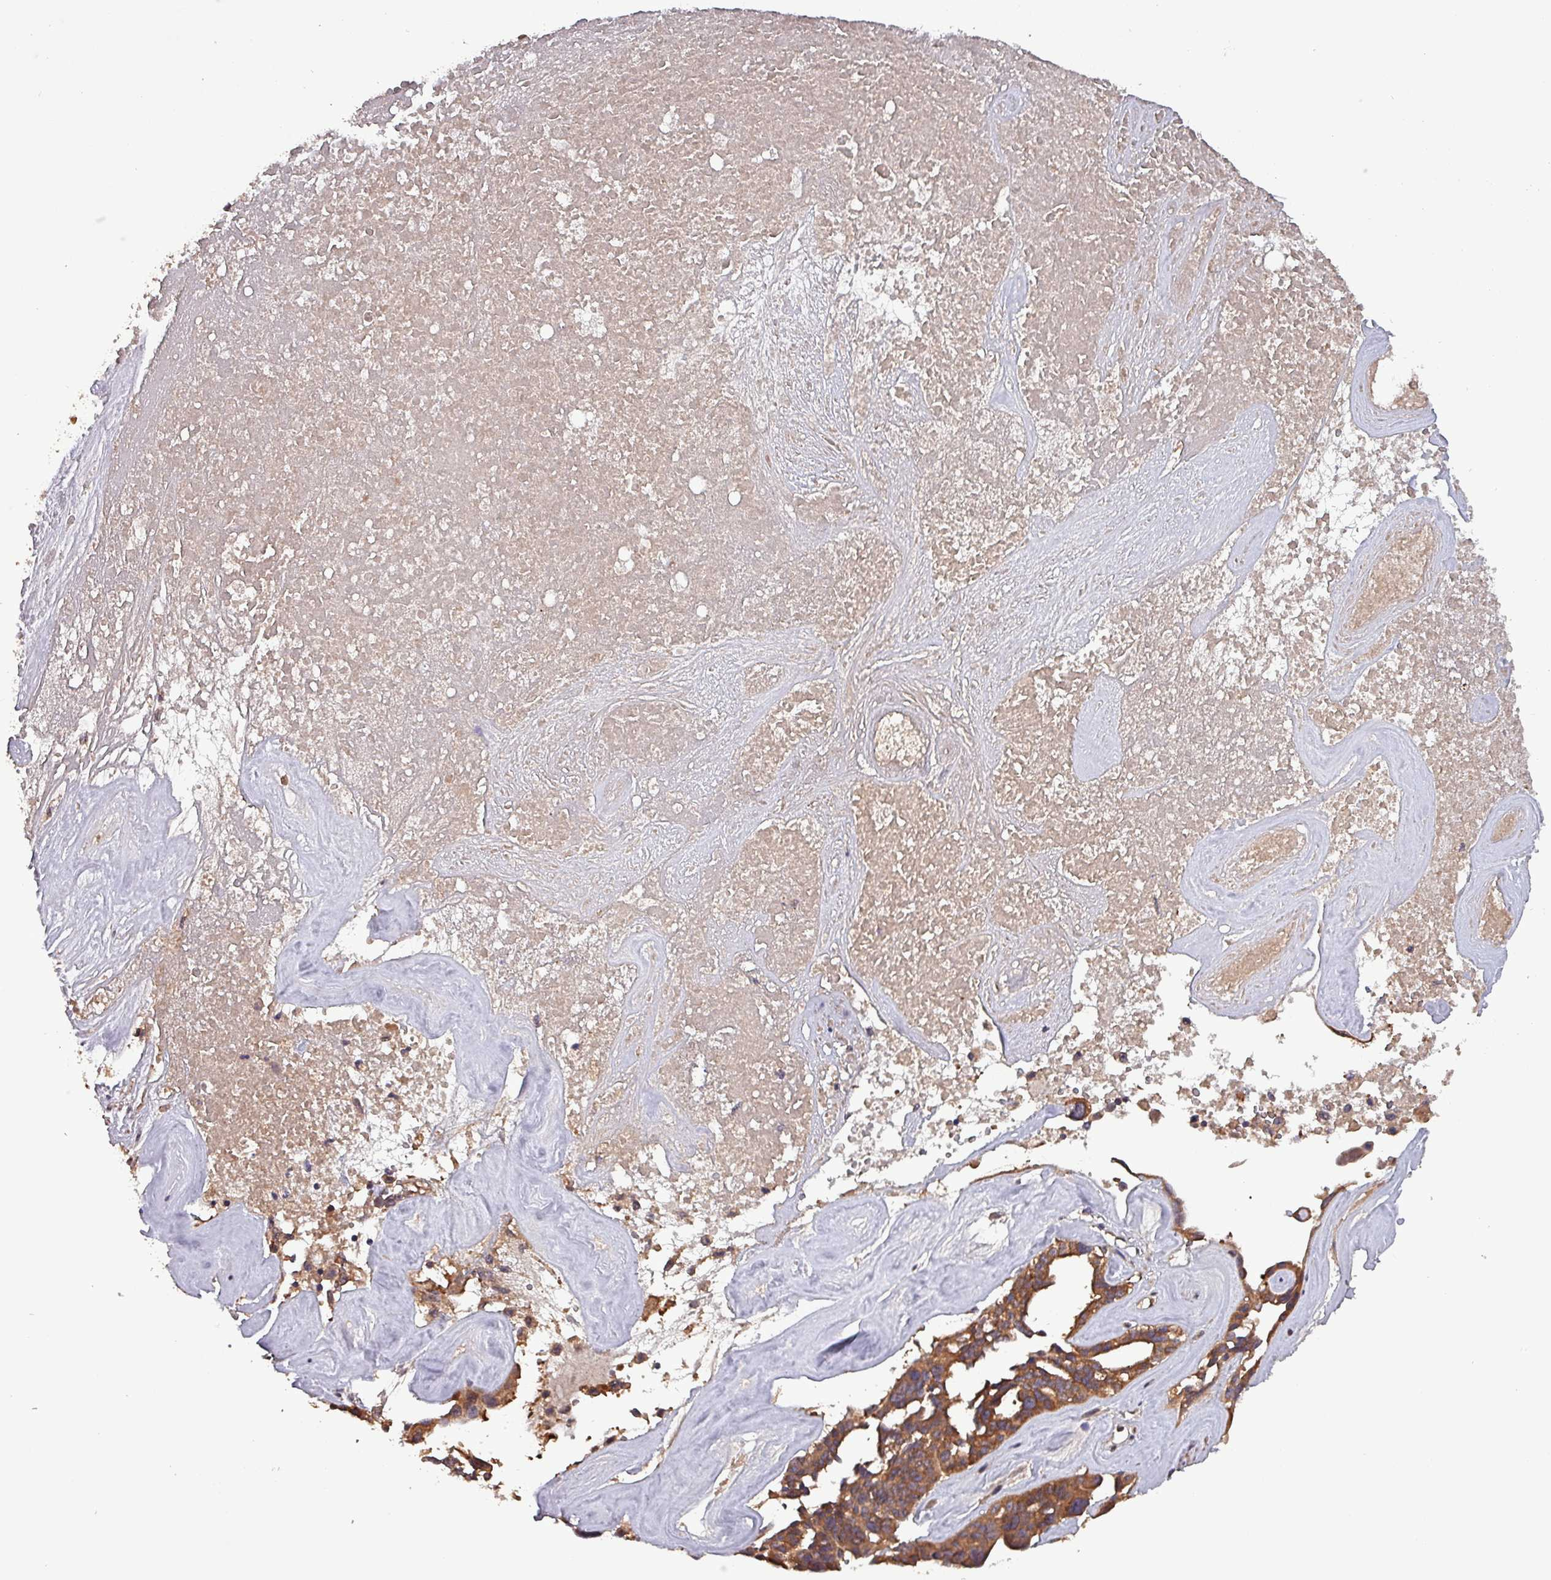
{"staining": {"intensity": "moderate", "quantity": ">75%", "location": "cytoplasmic/membranous"}, "tissue": "ovarian cancer", "cell_type": "Tumor cells", "image_type": "cancer", "snomed": [{"axis": "morphology", "description": "Cystadenocarcinoma, serous, NOS"}, {"axis": "topography", "description": "Ovary"}], "caption": "Ovarian serous cystadenocarcinoma was stained to show a protein in brown. There is medium levels of moderate cytoplasmic/membranous positivity in approximately >75% of tumor cells.", "gene": "PAFAH1B2", "patient": {"sex": "female", "age": 59}}